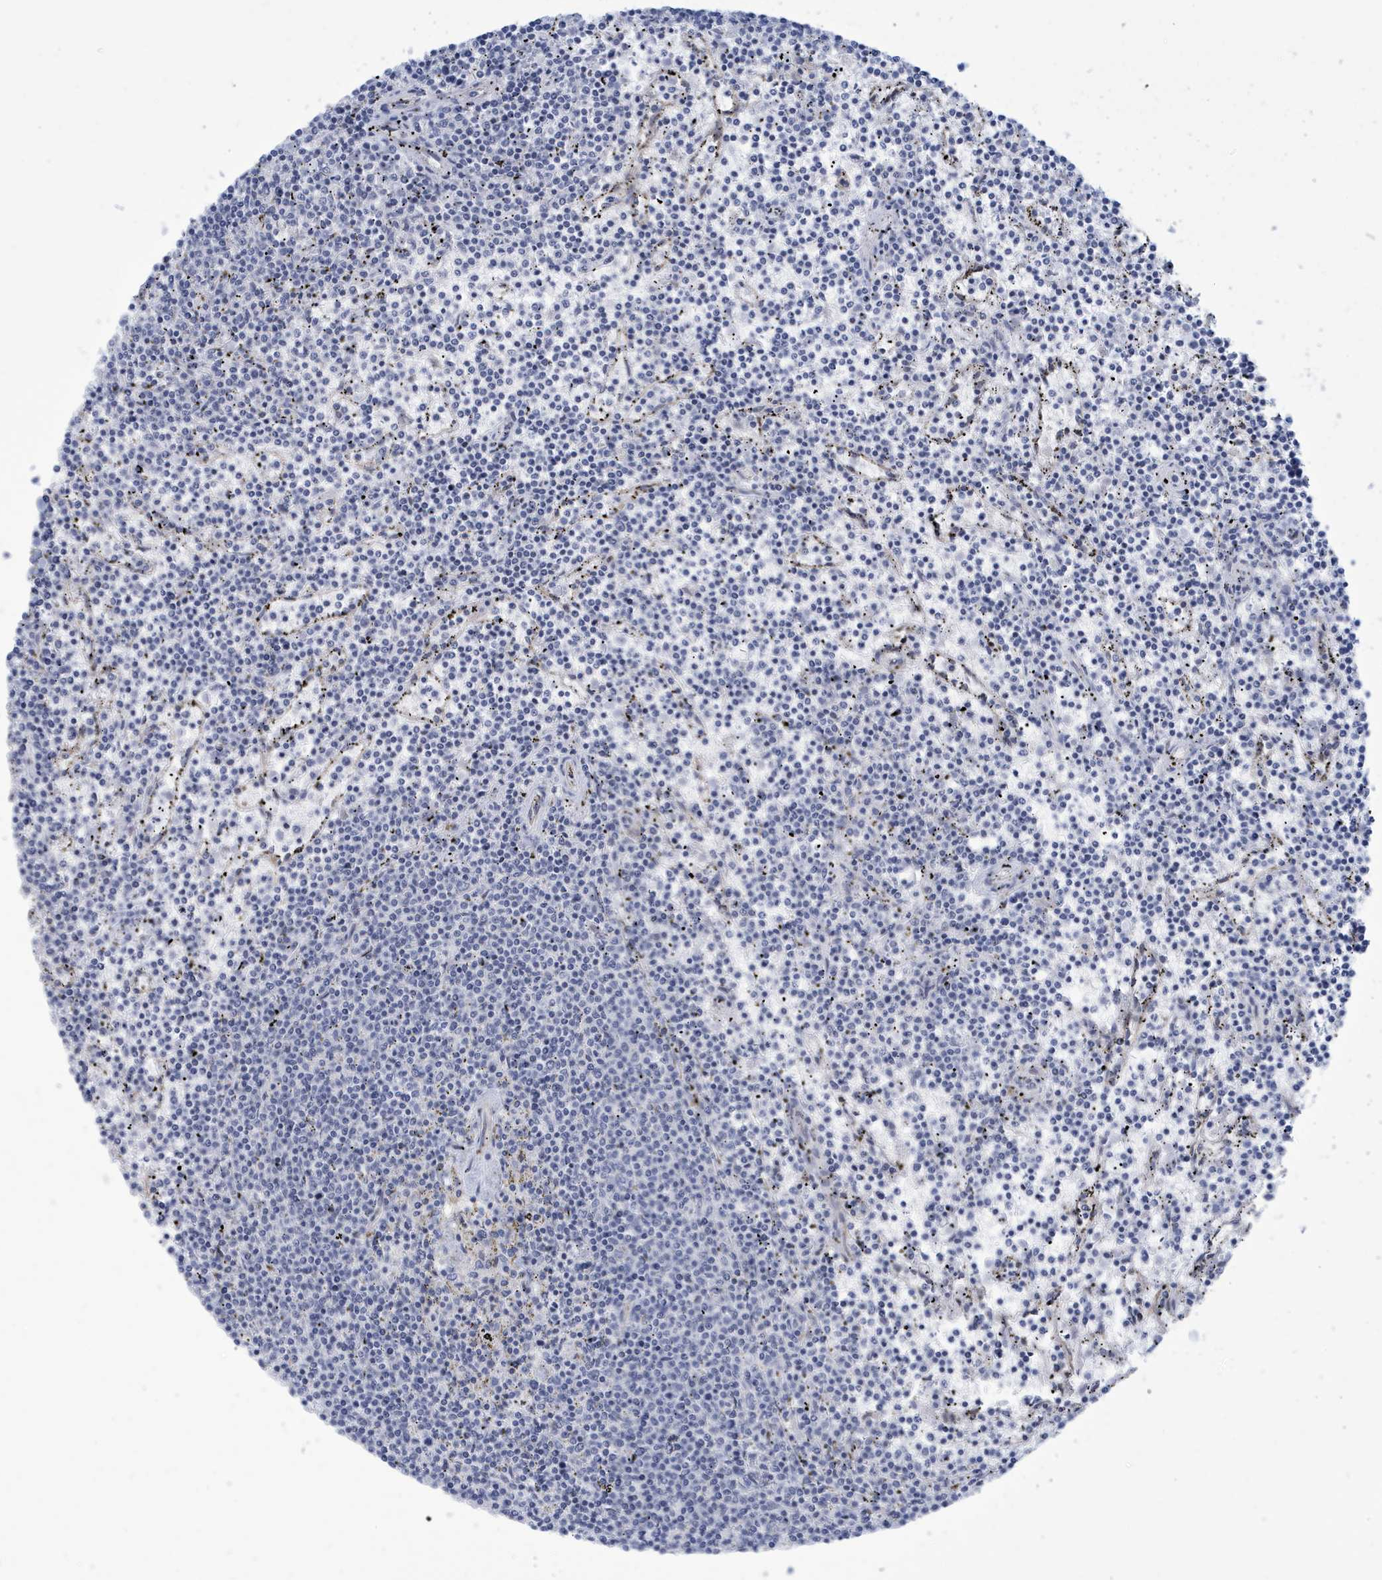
{"staining": {"intensity": "negative", "quantity": "none", "location": "none"}, "tissue": "lymphoma", "cell_type": "Tumor cells", "image_type": "cancer", "snomed": [{"axis": "morphology", "description": "Malignant lymphoma, non-Hodgkin's type, Low grade"}, {"axis": "topography", "description": "Spleen"}], "caption": "Human lymphoma stained for a protein using immunohistochemistry displays no positivity in tumor cells.", "gene": "SEMA3F", "patient": {"sex": "female", "age": 50}}